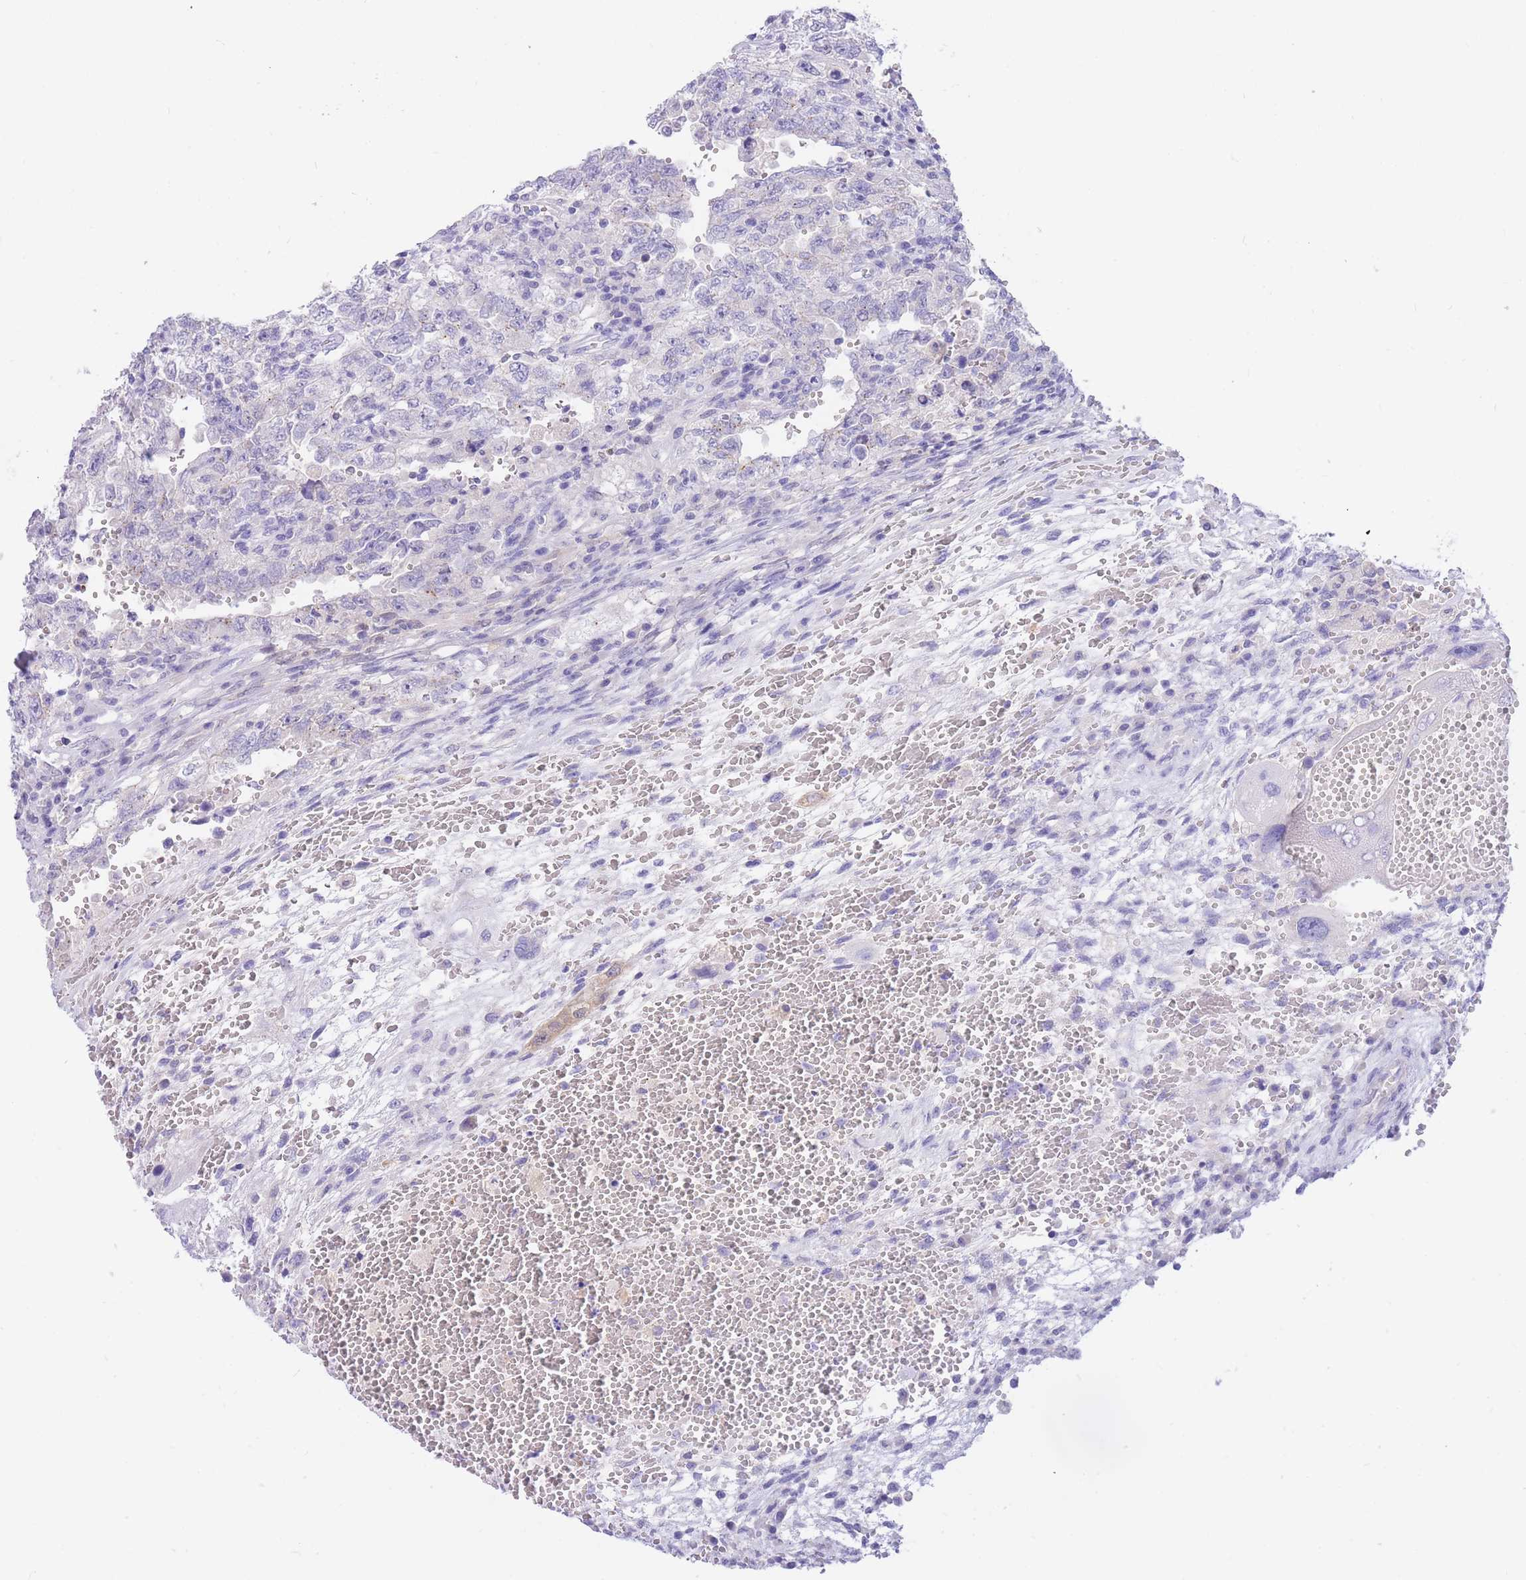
{"staining": {"intensity": "negative", "quantity": "none", "location": "none"}, "tissue": "testis cancer", "cell_type": "Tumor cells", "image_type": "cancer", "snomed": [{"axis": "morphology", "description": "Carcinoma, Embryonal, NOS"}, {"axis": "topography", "description": "Testis"}], "caption": "Immunohistochemistry micrograph of neoplastic tissue: human testis embryonal carcinoma stained with DAB shows no significant protein staining in tumor cells. (Stains: DAB (3,3'-diaminobenzidine) immunohistochemistry (IHC) with hematoxylin counter stain, Microscopy: brightfield microscopy at high magnification).", "gene": "SULT1A1", "patient": {"sex": "male", "age": 26}}